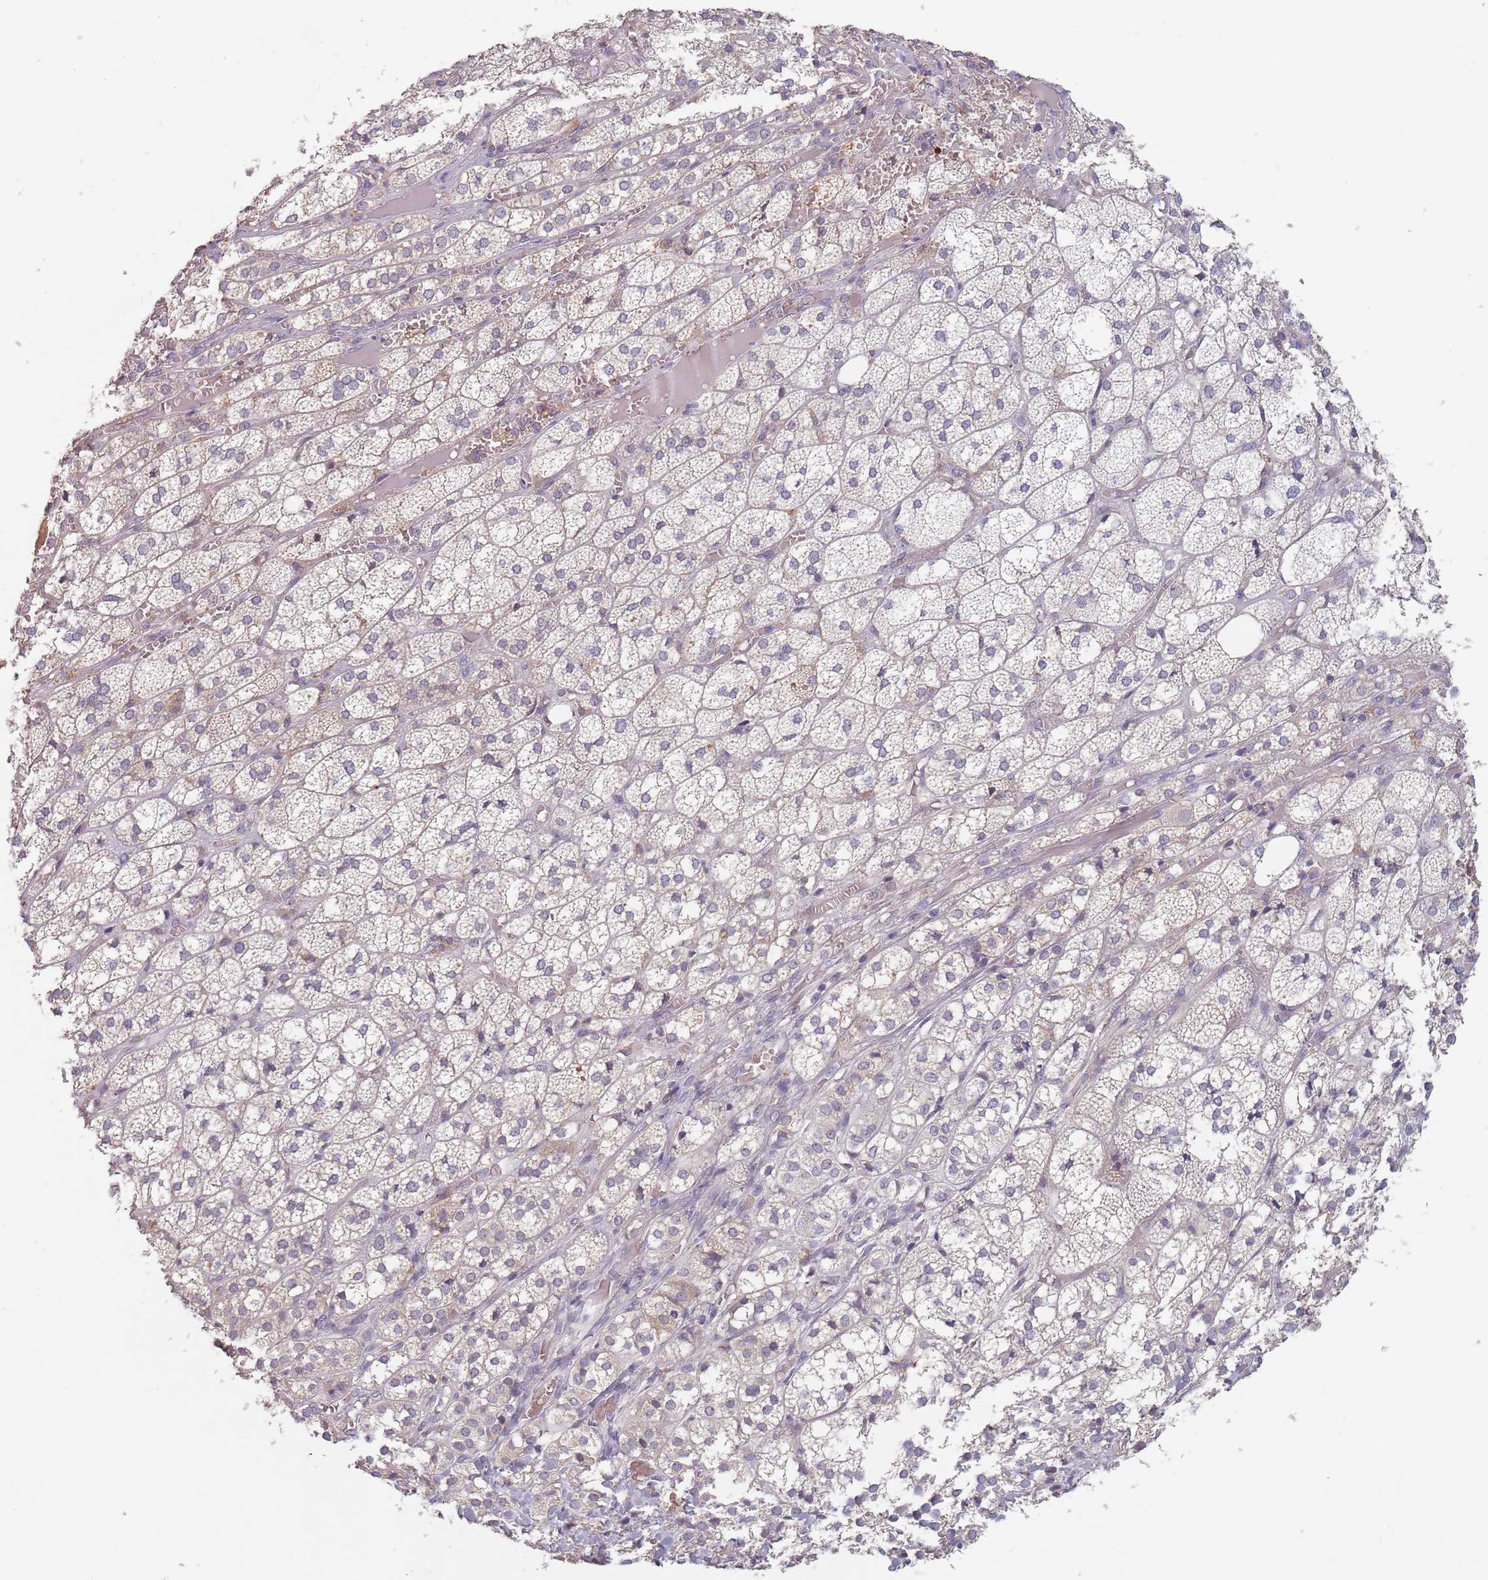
{"staining": {"intensity": "weak", "quantity": "<25%", "location": "cytoplasmic/membranous"}, "tissue": "adrenal gland", "cell_type": "Glandular cells", "image_type": "normal", "snomed": [{"axis": "morphology", "description": "Normal tissue, NOS"}, {"axis": "topography", "description": "Adrenal gland"}], "caption": "Human adrenal gland stained for a protein using IHC reveals no staining in glandular cells.", "gene": "ASB13", "patient": {"sex": "female", "age": 61}}